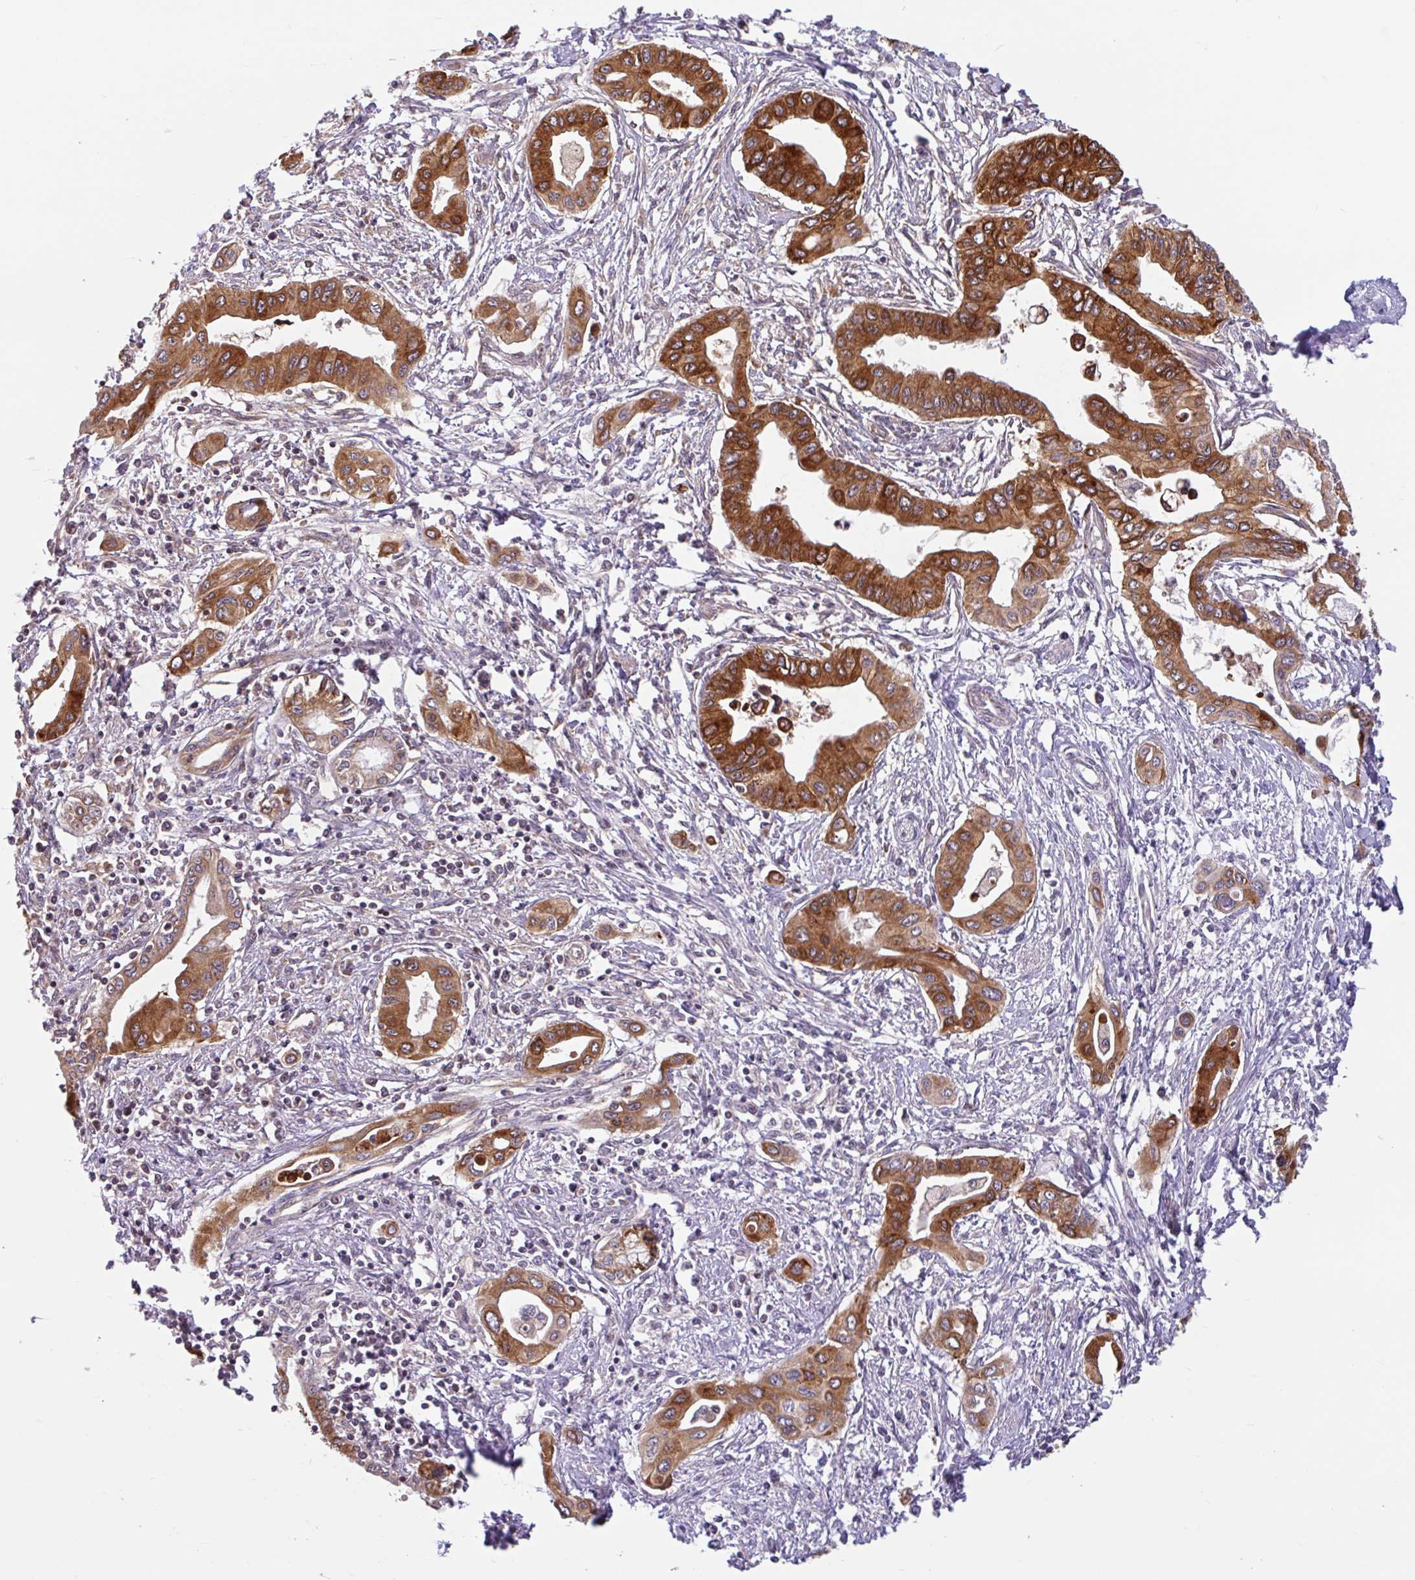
{"staining": {"intensity": "strong", "quantity": ">75%", "location": "cytoplasmic/membranous"}, "tissue": "pancreatic cancer", "cell_type": "Tumor cells", "image_type": "cancer", "snomed": [{"axis": "morphology", "description": "Adenocarcinoma, NOS"}, {"axis": "topography", "description": "Pancreas"}], "caption": "Strong cytoplasmic/membranous protein staining is identified in about >75% of tumor cells in adenocarcinoma (pancreatic).", "gene": "CTSE", "patient": {"sex": "female", "age": 62}}